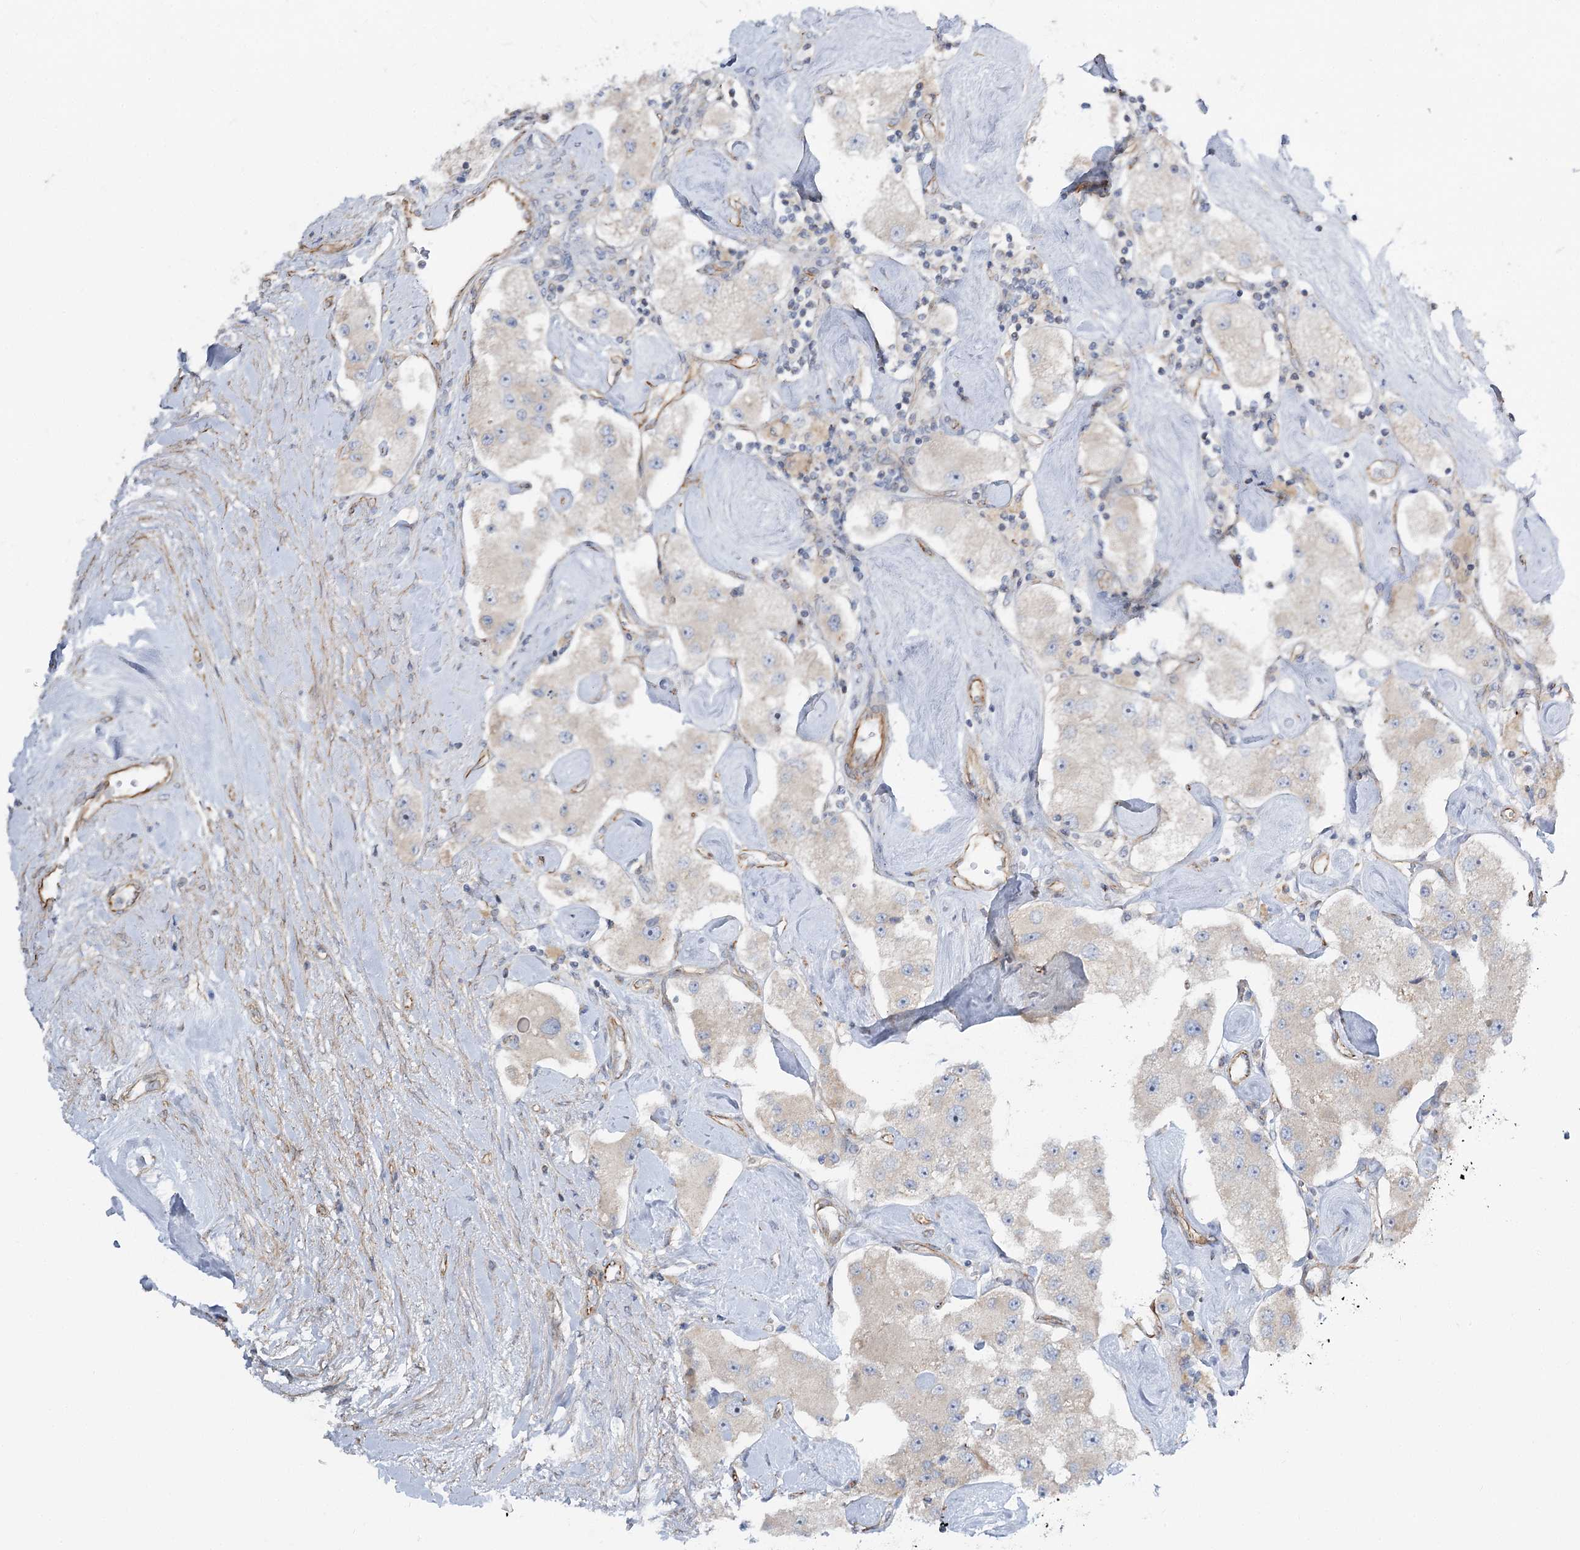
{"staining": {"intensity": "negative", "quantity": "none", "location": "none"}, "tissue": "carcinoid", "cell_type": "Tumor cells", "image_type": "cancer", "snomed": [{"axis": "morphology", "description": "Carcinoid, malignant, NOS"}, {"axis": "topography", "description": "Pancreas"}], "caption": "High magnification brightfield microscopy of malignant carcinoid stained with DAB (3,3'-diaminobenzidine) (brown) and counterstained with hematoxylin (blue): tumor cells show no significant staining. The staining was performed using DAB (3,3'-diaminobenzidine) to visualize the protein expression in brown, while the nuclei were stained in blue with hematoxylin (Magnification: 20x).", "gene": "KIAA0825", "patient": {"sex": "male", "age": 41}}